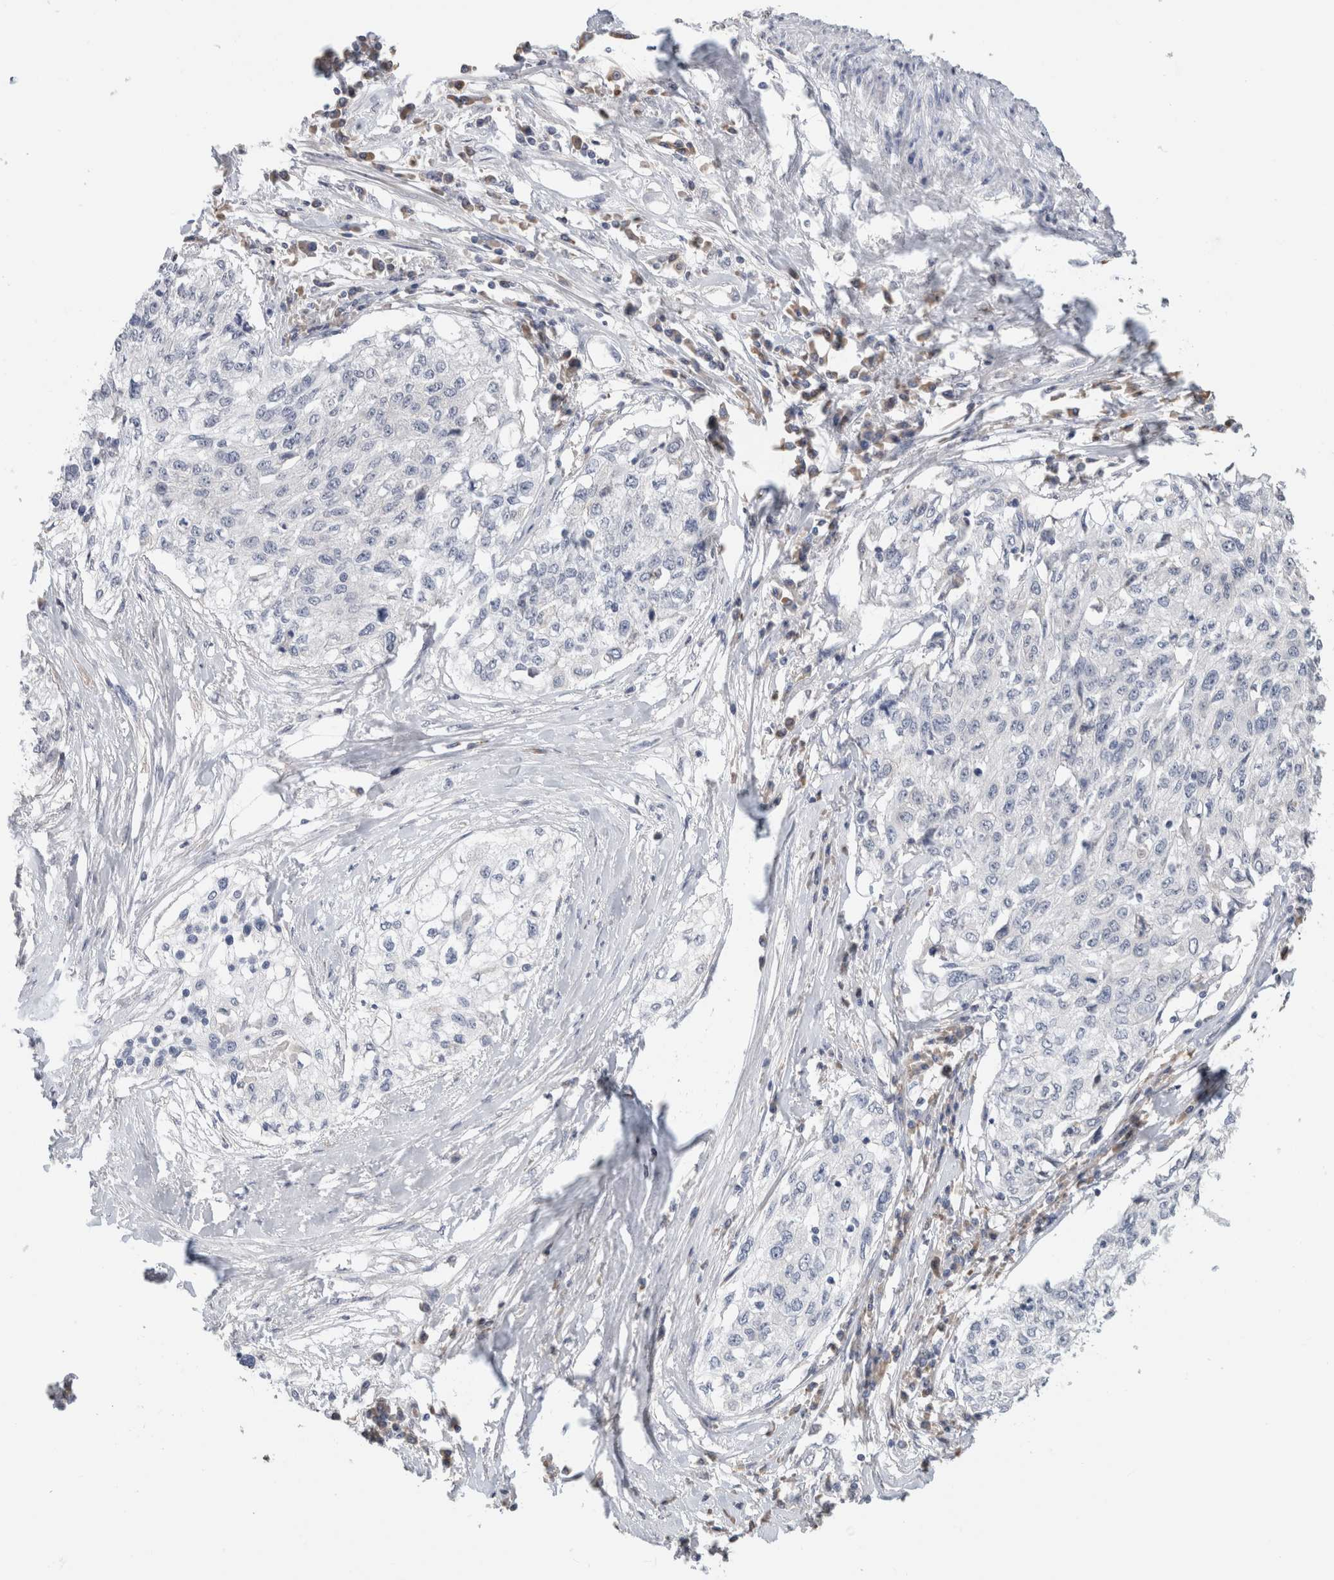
{"staining": {"intensity": "negative", "quantity": "none", "location": "none"}, "tissue": "cervical cancer", "cell_type": "Tumor cells", "image_type": "cancer", "snomed": [{"axis": "morphology", "description": "Squamous cell carcinoma, NOS"}, {"axis": "topography", "description": "Cervix"}], "caption": "The IHC image has no significant staining in tumor cells of cervical squamous cell carcinoma tissue. (Brightfield microscopy of DAB immunohistochemistry at high magnification).", "gene": "SCGB1A1", "patient": {"sex": "female", "age": 57}}